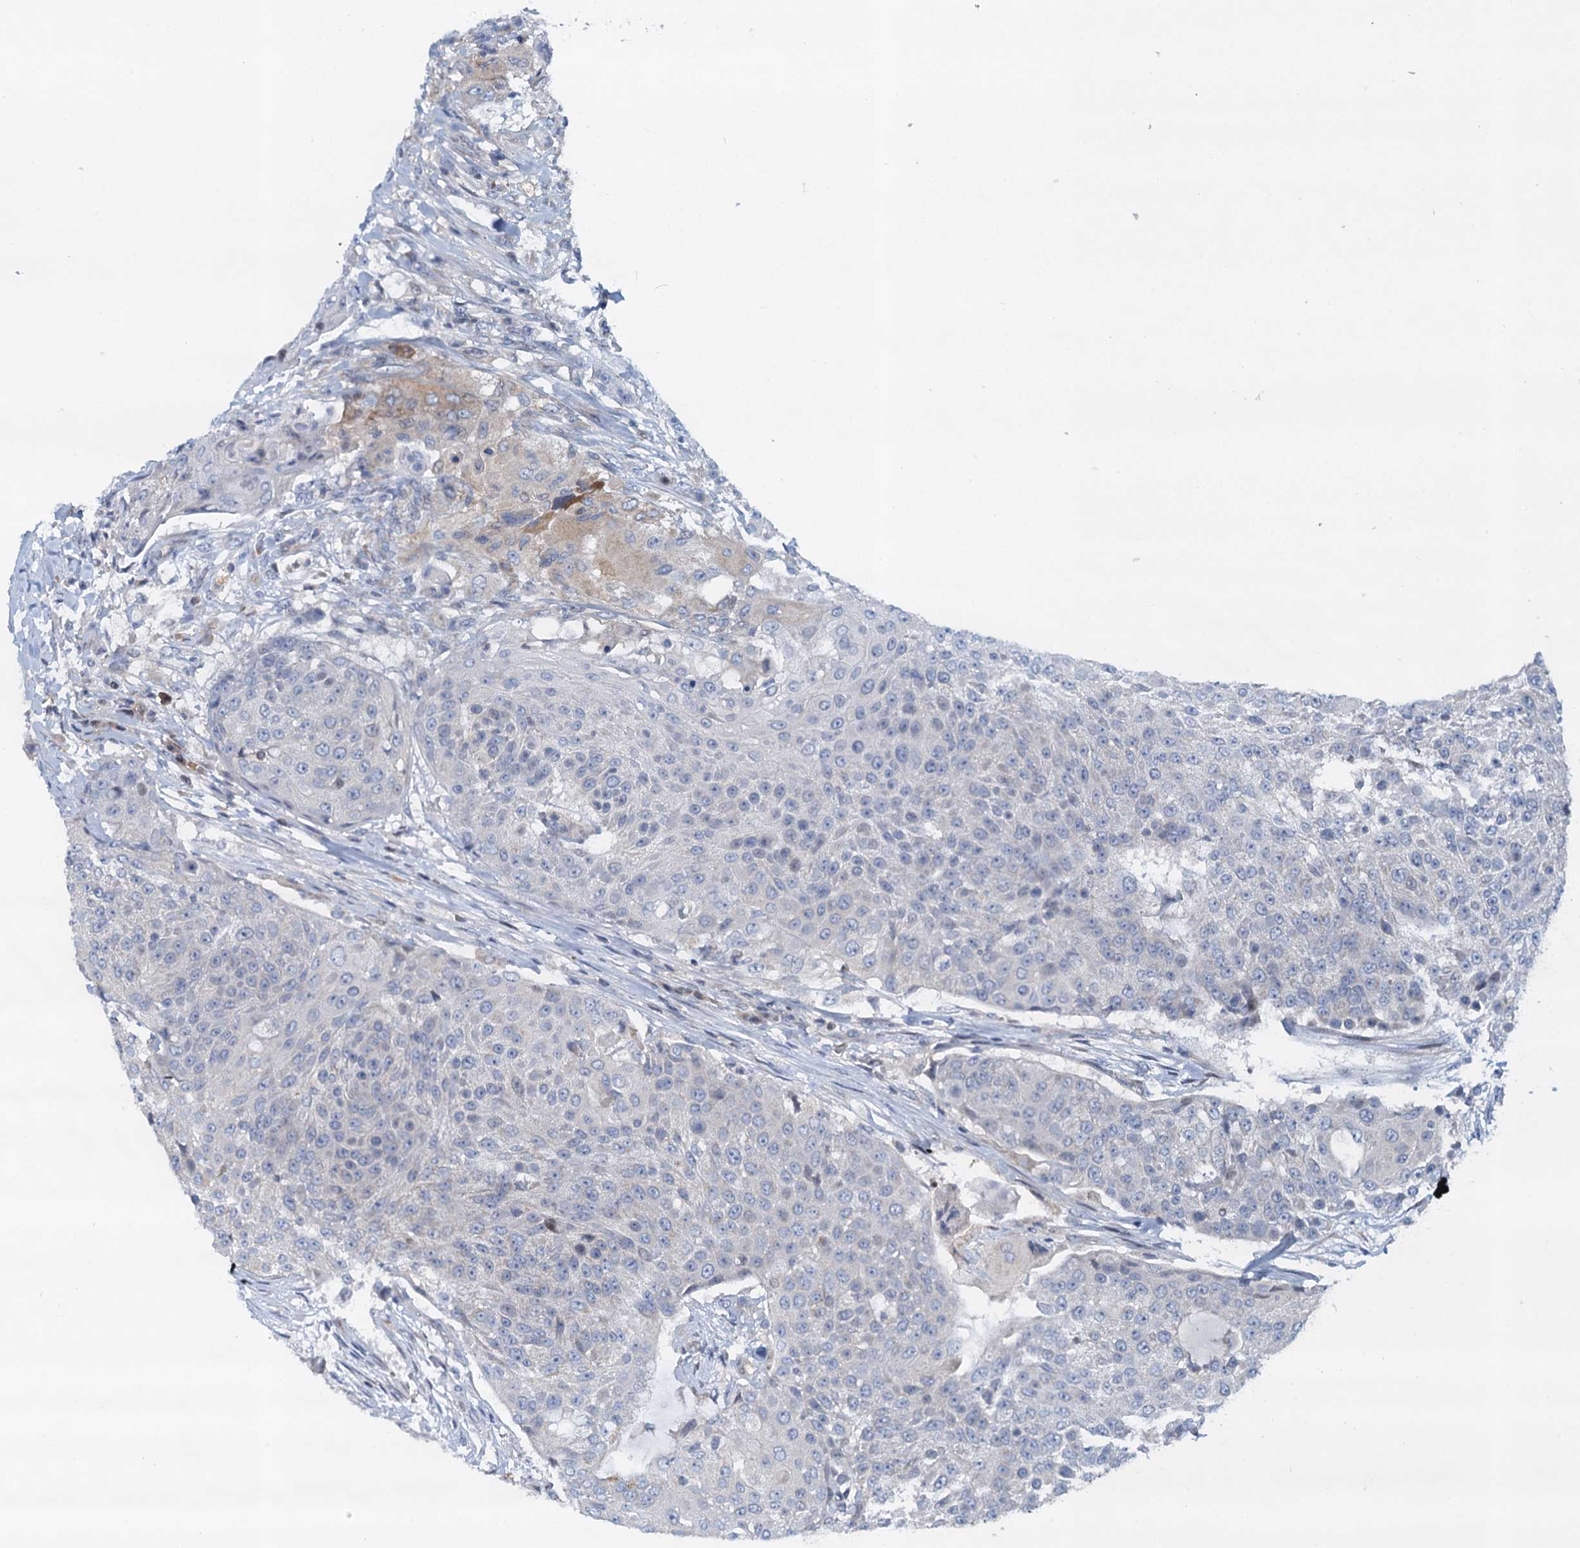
{"staining": {"intensity": "negative", "quantity": "none", "location": "none"}, "tissue": "urothelial cancer", "cell_type": "Tumor cells", "image_type": "cancer", "snomed": [{"axis": "morphology", "description": "Urothelial carcinoma, High grade"}, {"axis": "topography", "description": "Urinary bladder"}], "caption": "A histopathology image of human urothelial cancer is negative for staining in tumor cells. (DAB immunohistochemistry (IHC) visualized using brightfield microscopy, high magnification).", "gene": "NBEA", "patient": {"sex": "female", "age": 63}}